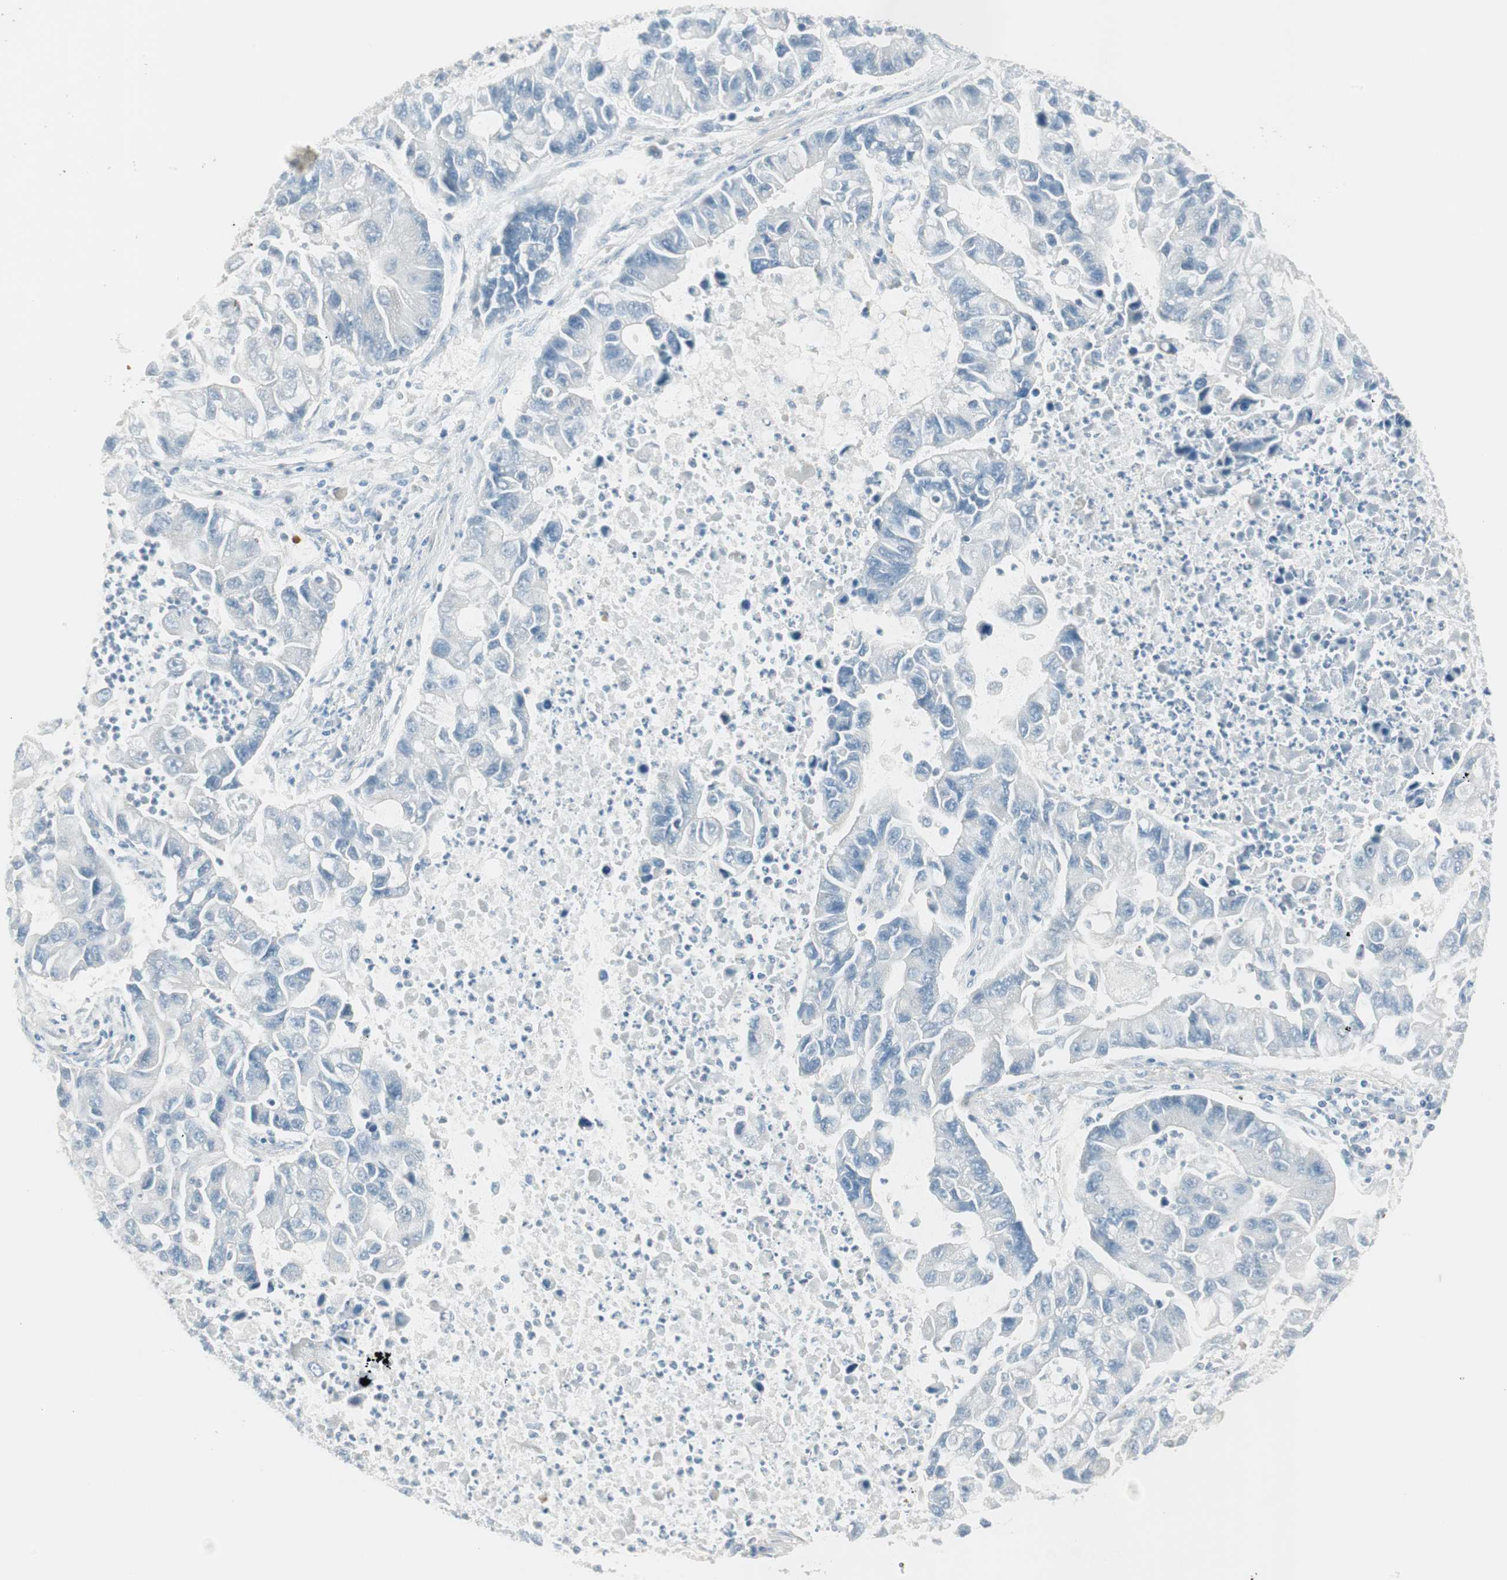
{"staining": {"intensity": "negative", "quantity": "none", "location": "none"}, "tissue": "lung cancer", "cell_type": "Tumor cells", "image_type": "cancer", "snomed": [{"axis": "morphology", "description": "Adenocarcinoma, NOS"}, {"axis": "topography", "description": "Lung"}], "caption": "This is a histopathology image of immunohistochemistry (IHC) staining of lung cancer, which shows no staining in tumor cells. (DAB (3,3'-diaminobenzidine) immunohistochemistry, high magnification).", "gene": "ITLN2", "patient": {"sex": "female", "age": 51}}